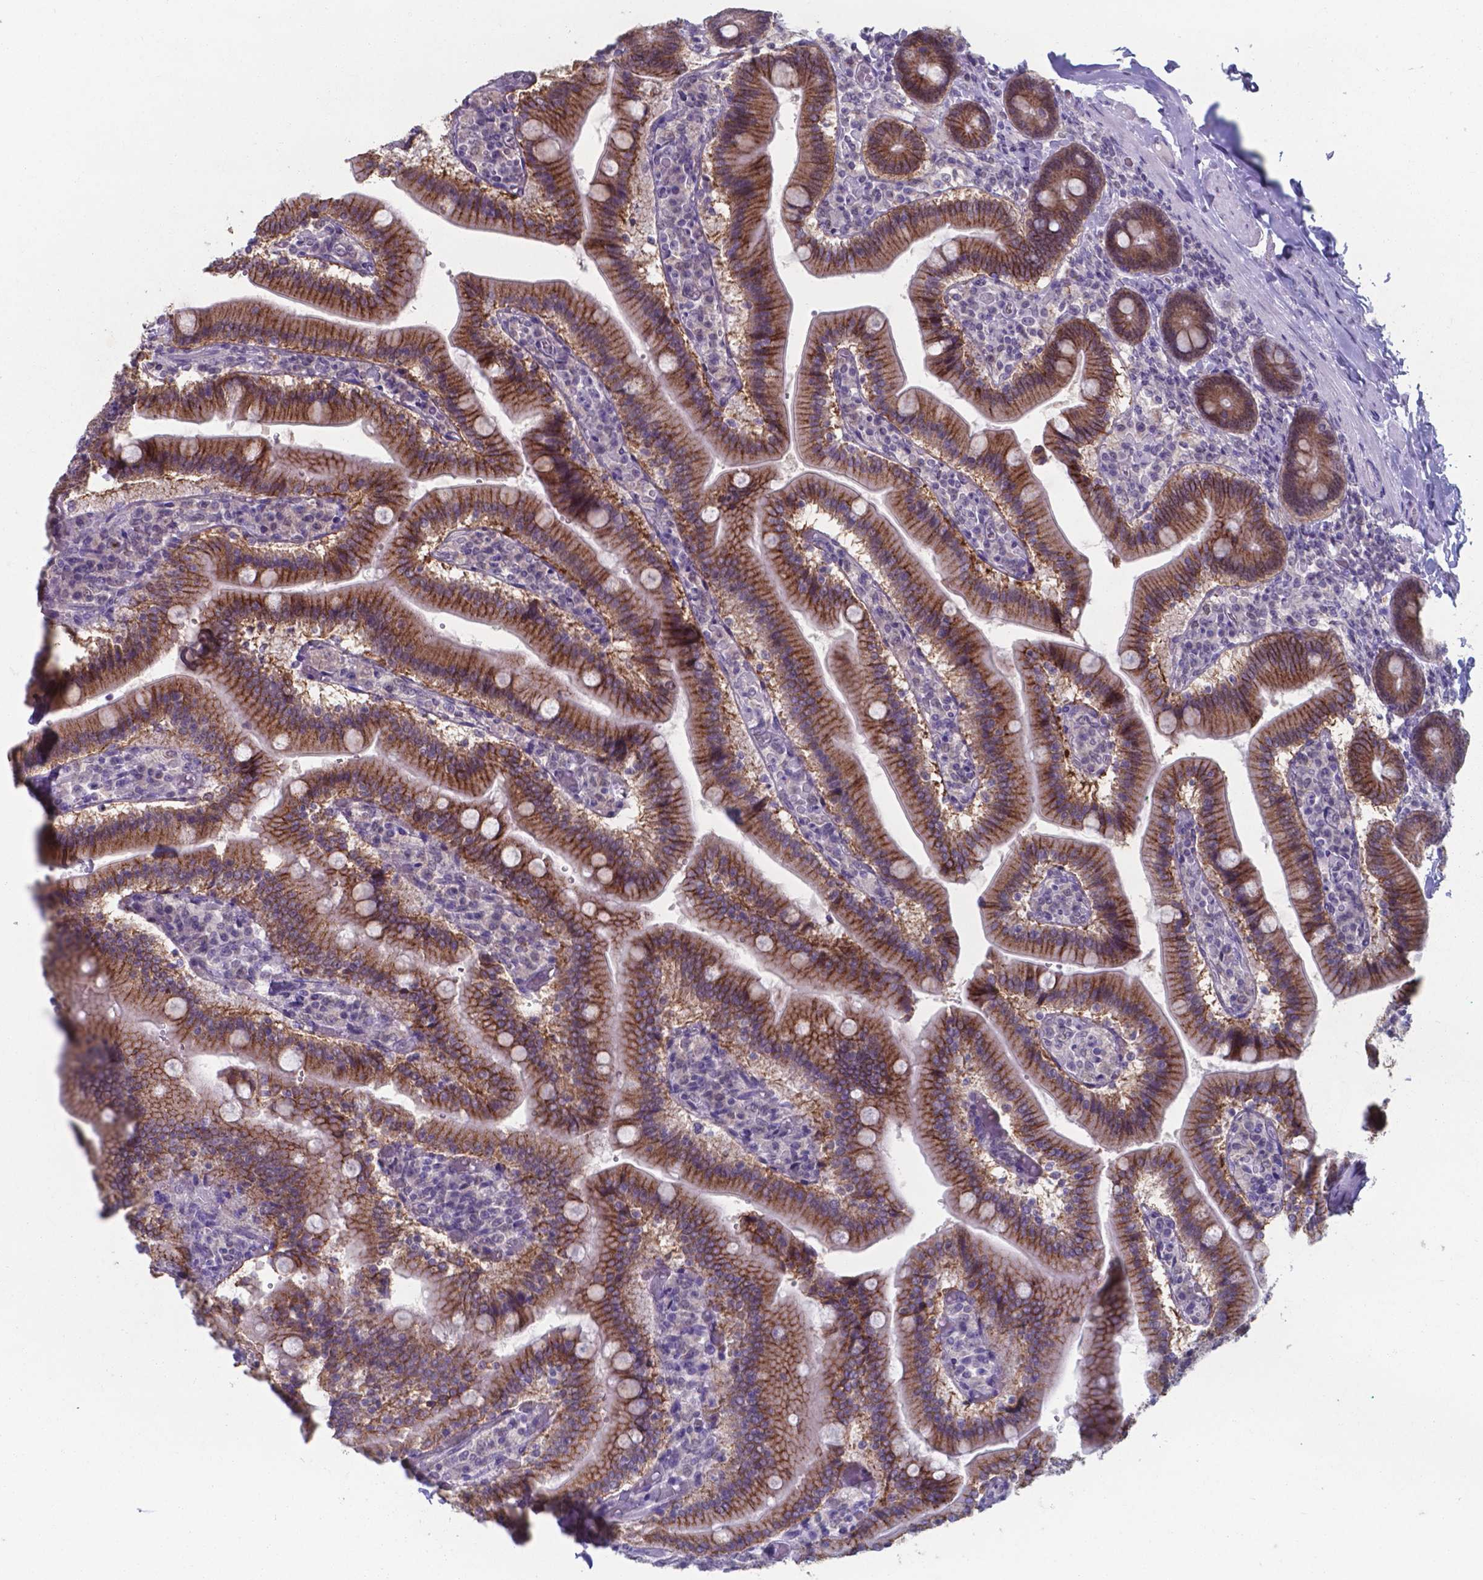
{"staining": {"intensity": "strong", "quantity": ">75%", "location": "cytoplasmic/membranous"}, "tissue": "duodenum", "cell_type": "Glandular cells", "image_type": "normal", "snomed": [{"axis": "morphology", "description": "Normal tissue, NOS"}, {"axis": "topography", "description": "Duodenum"}], "caption": "Immunohistochemistry (DAB (3,3'-diaminobenzidine)) staining of normal duodenum displays strong cytoplasmic/membranous protein positivity in about >75% of glandular cells.", "gene": "UBE2E2", "patient": {"sex": "female", "age": 62}}